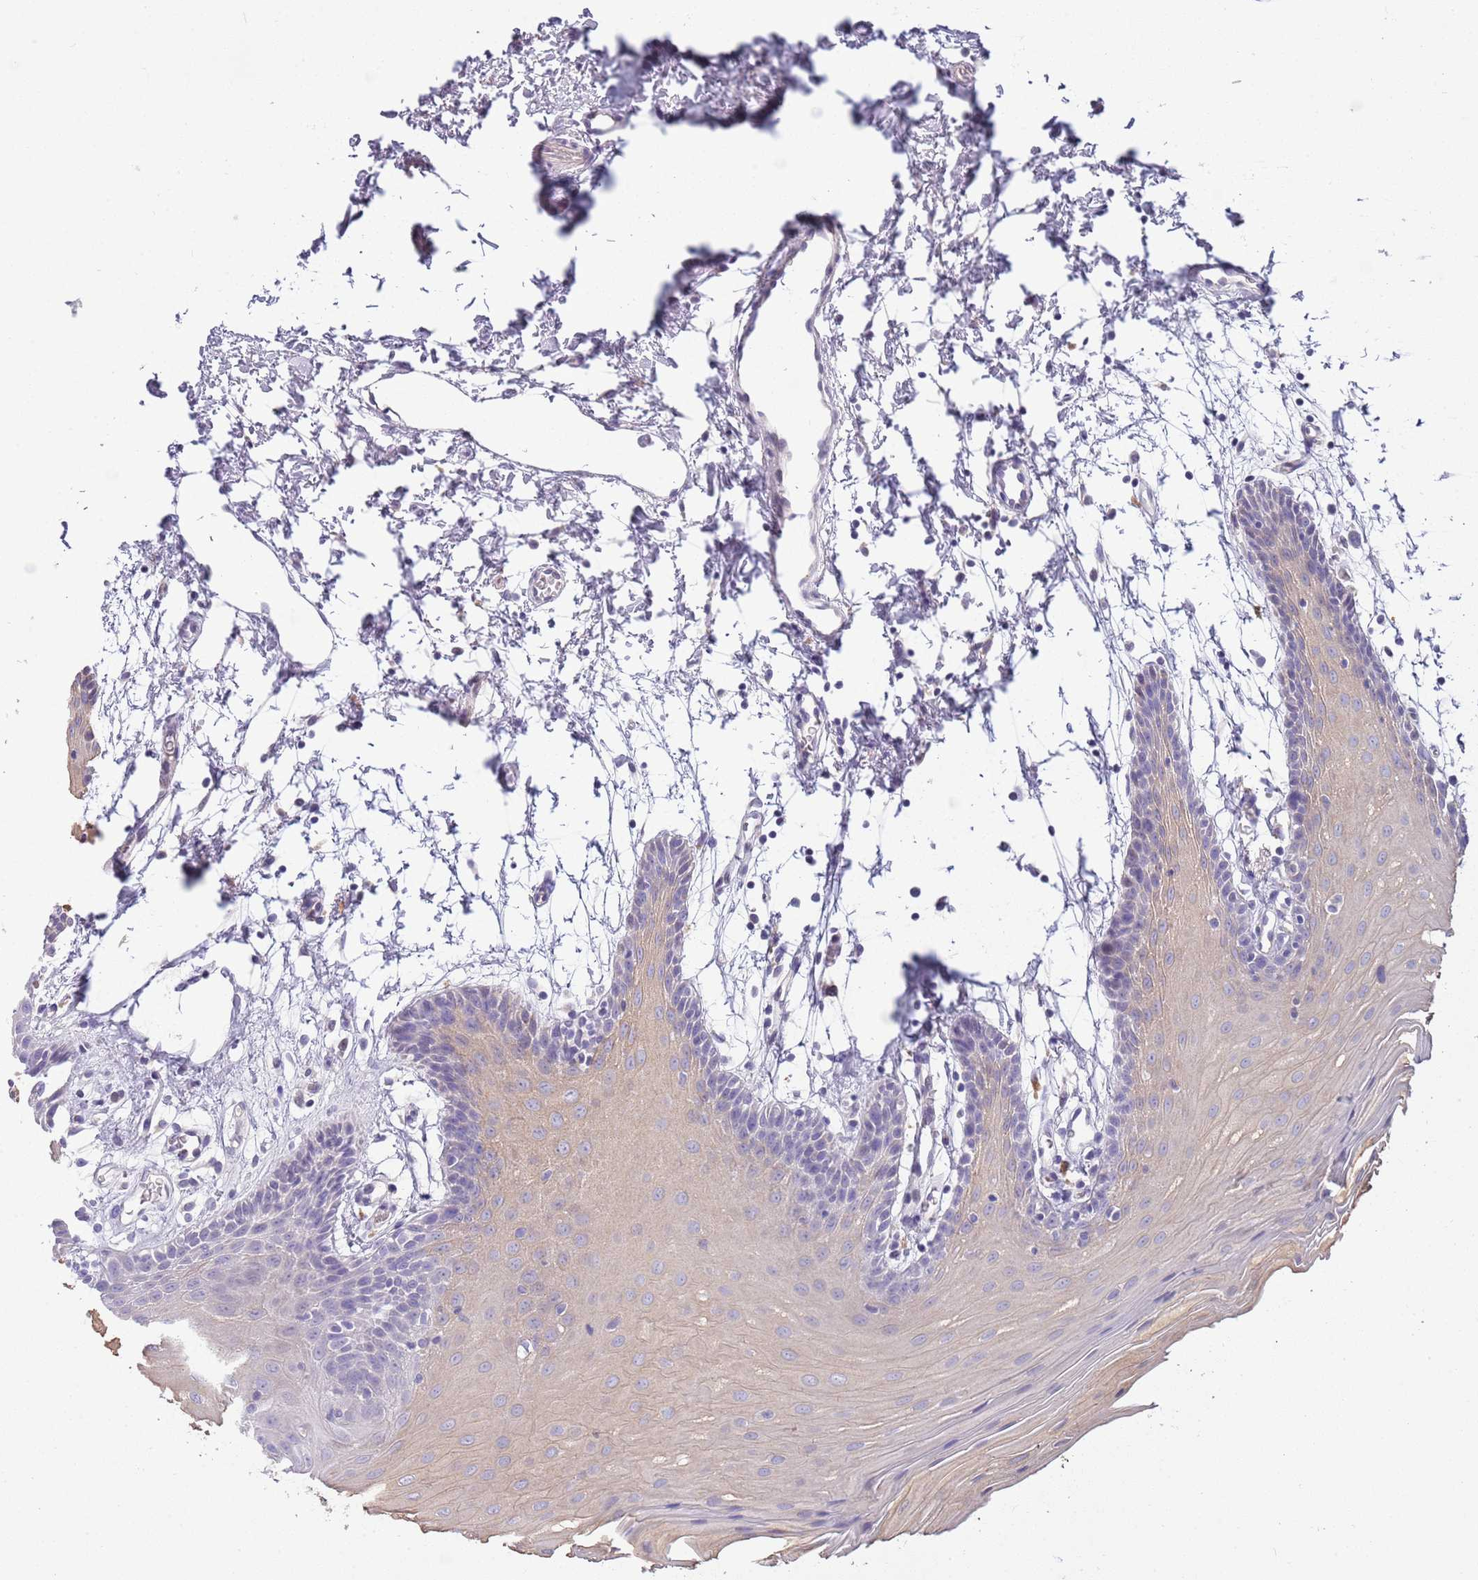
{"staining": {"intensity": "negative", "quantity": "none", "location": "none"}, "tissue": "oral mucosa", "cell_type": "Squamous epithelial cells", "image_type": "normal", "snomed": [{"axis": "morphology", "description": "Normal tissue, NOS"}, {"axis": "topography", "description": "Skeletal muscle"}, {"axis": "topography", "description": "Oral tissue"}, {"axis": "topography", "description": "Salivary gland"}, {"axis": "topography", "description": "Peripheral nerve tissue"}], "caption": "Protein analysis of normal oral mucosa demonstrates no significant staining in squamous epithelial cells.", "gene": "BRMS1L", "patient": {"sex": "male", "age": 54}}